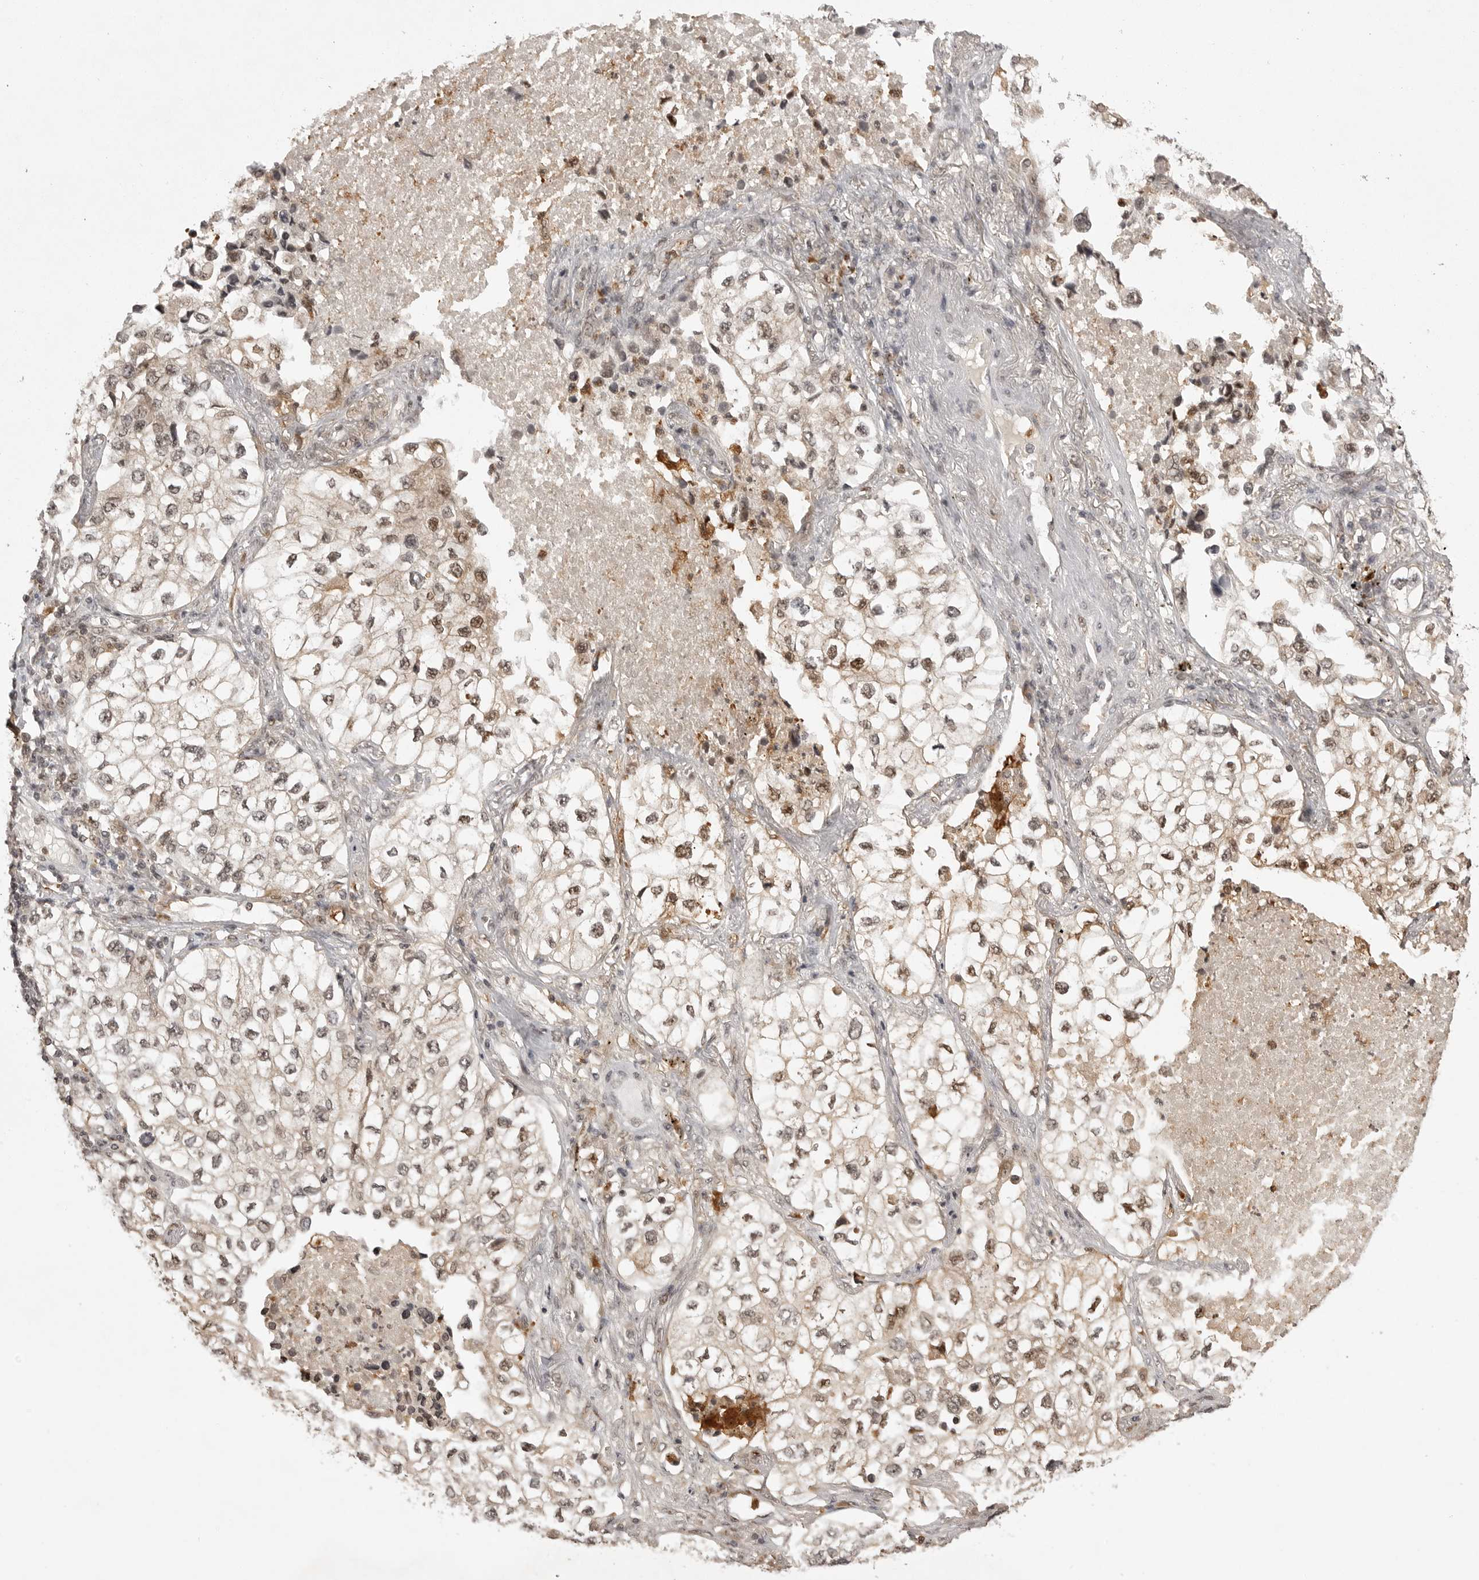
{"staining": {"intensity": "moderate", "quantity": ">75%", "location": "cytoplasmic/membranous,nuclear"}, "tissue": "lung cancer", "cell_type": "Tumor cells", "image_type": "cancer", "snomed": [{"axis": "morphology", "description": "Adenocarcinoma, NOS"}, {"axis": "topography", "description": "Lung"}], "caption": "DAB (3,3'-diaminobenzidine) immunohistochemical staining of lung cancer (adenocarcinoma) demonstrates moderate cytoplasmic/membranous and nuclear protein positivity in about >75% of tumor cells. The staining was performed using DAB (3,3'-diaminobenzidine) to visualize the protein expression in brown, while the nuclei were stained in blue with hematoxylin (Magnification: 20x).", "gene": "PEG3", "patient": {"sex": "male", "age": 63}}